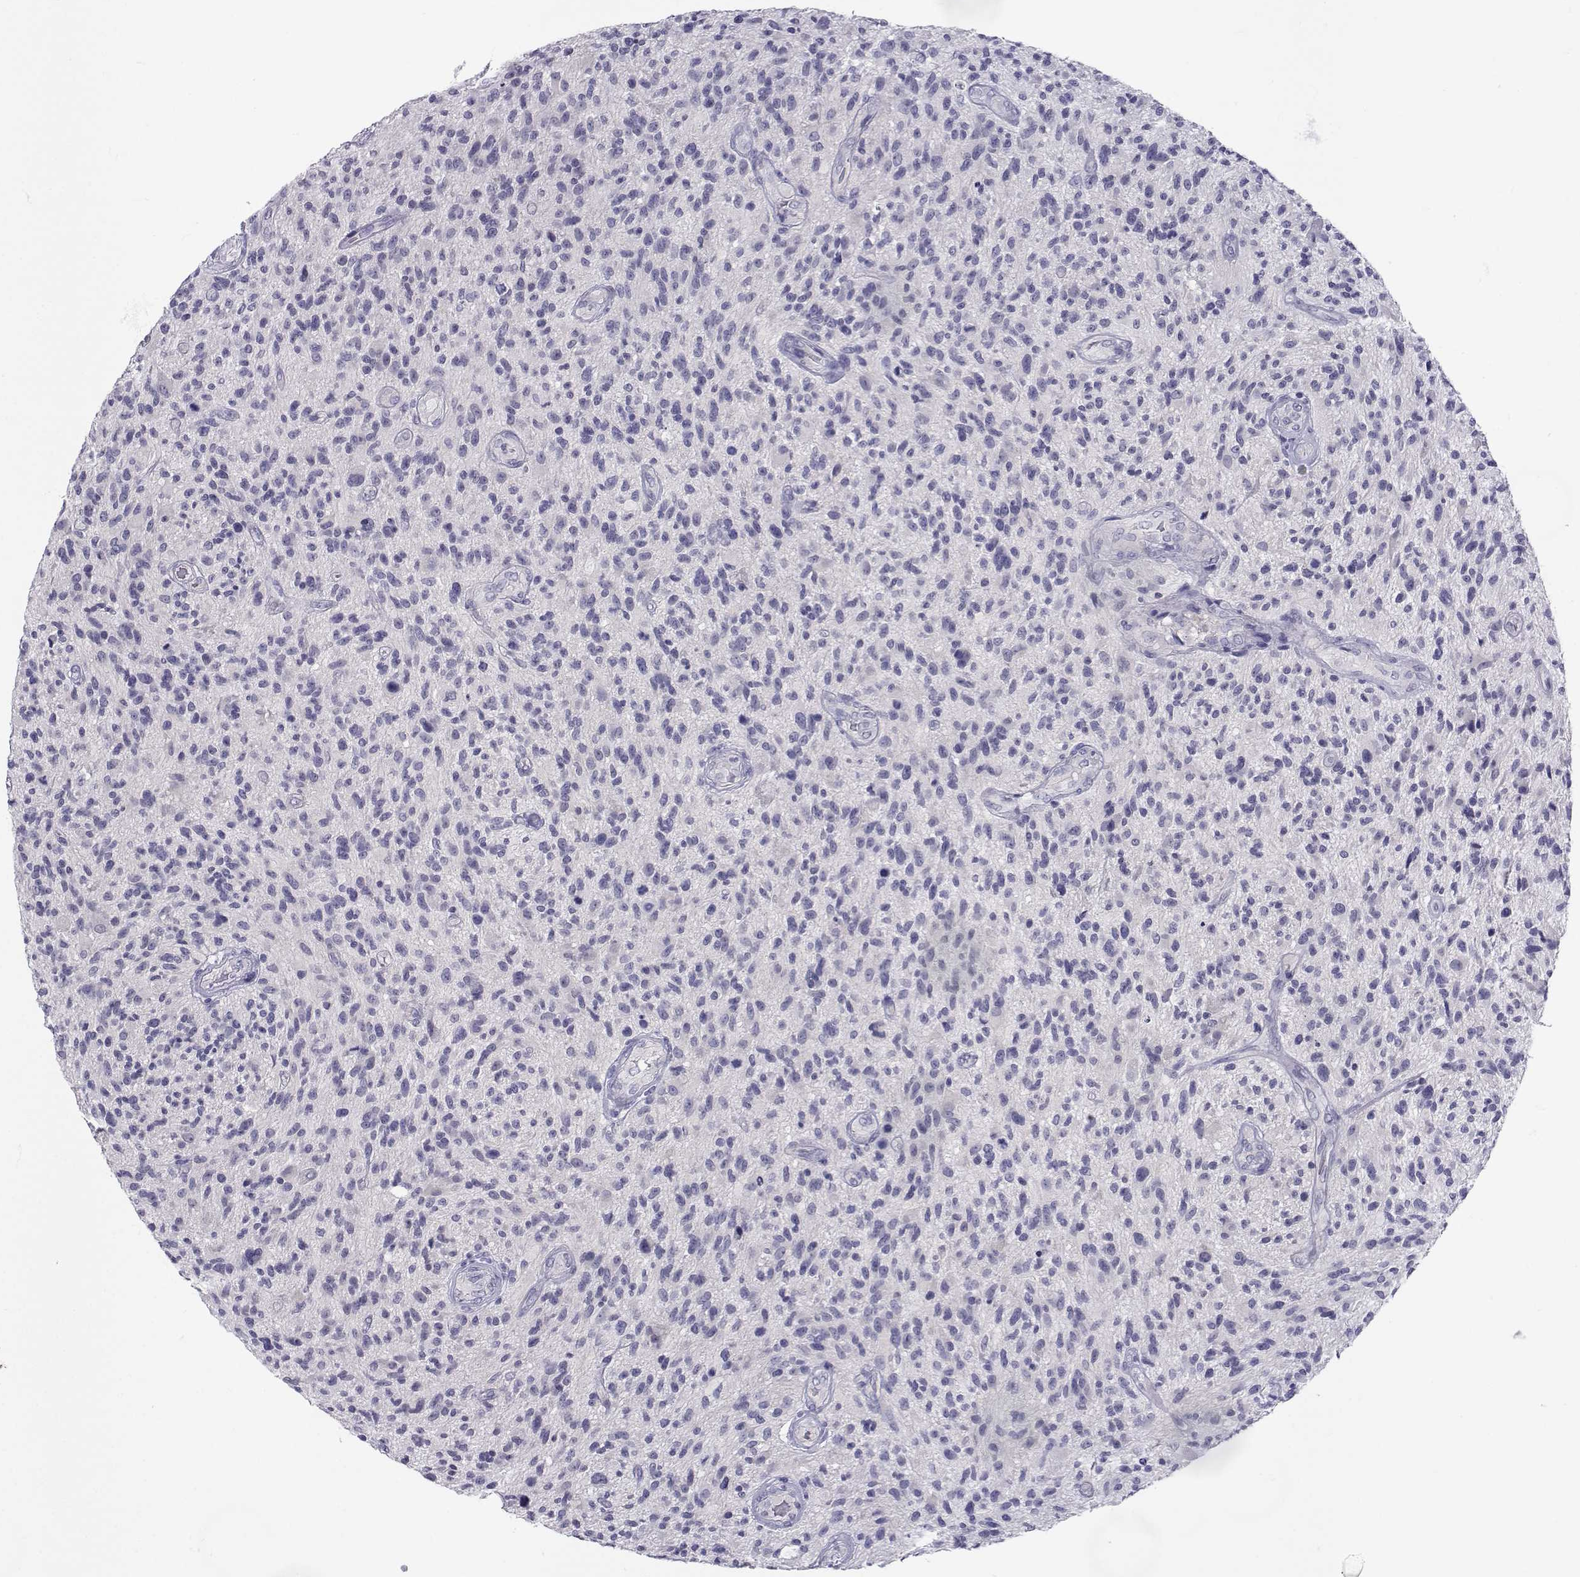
{"staining": {"intensity": "negative", "quantity": "none", "location": "none"}, "tissue": "glioma", "cell_type": "Tumor cells", "image_type": "cancer", "snomed": [{"axis": "morphology", "description": "Glioma, malignant, High grade"}, {"axis": "topography", "description": "Brain"}], "caption": "Photomicrograph shows no significant protein expression in tumor cells of malignant high-grade glioma. The staining was performed using DAB to visualize the protein expression in brown, while the nuclei were stained in blue with hematoxylin (Magnification: 20x).", "gene": "SLC6A3", "patient": {"sex": "male", "age": 47}}